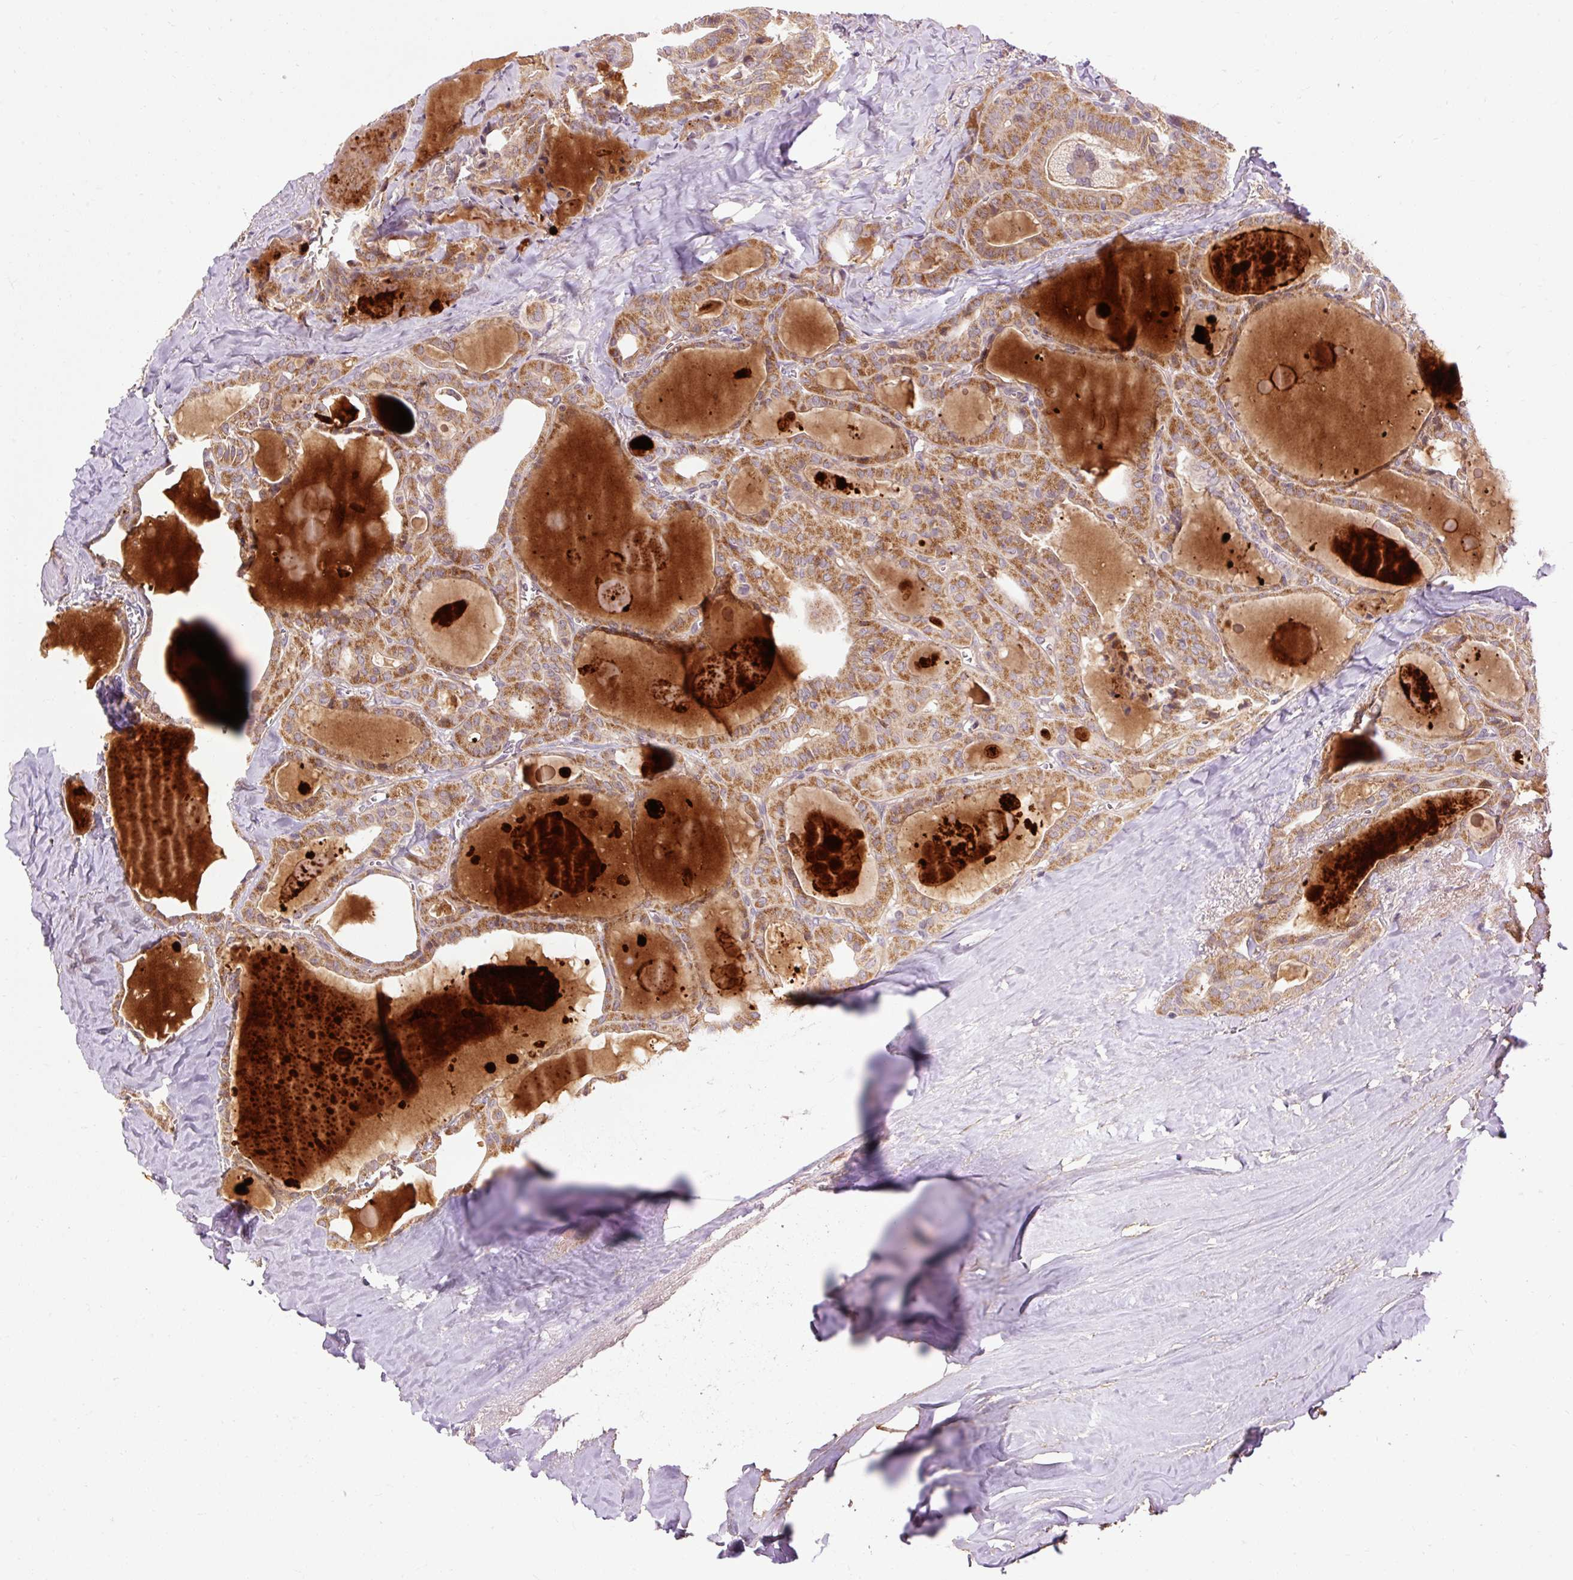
{"staining": {"intensity": "strong", "quantity": ">75%", "location": "cytoplasmic/membranous"}, "tissue": "thyroid cancer", "cell_type": "Tumor cells", "image_type": "cancer", "snomed": [{"axis": "morphology", "description": "Papillary adenocarcinoma, NOS"}, {"axis": "topography", "description": "Thyroid gland"}], "caption": "DAB immunohistochemical staining of human thyroid cancer exhibits strong cytoplasmic/membranous protein staining in approximately >75% of tumor cells.", "gene": "RIPOR3", "patient": {"sex": "male", "age": 52}}